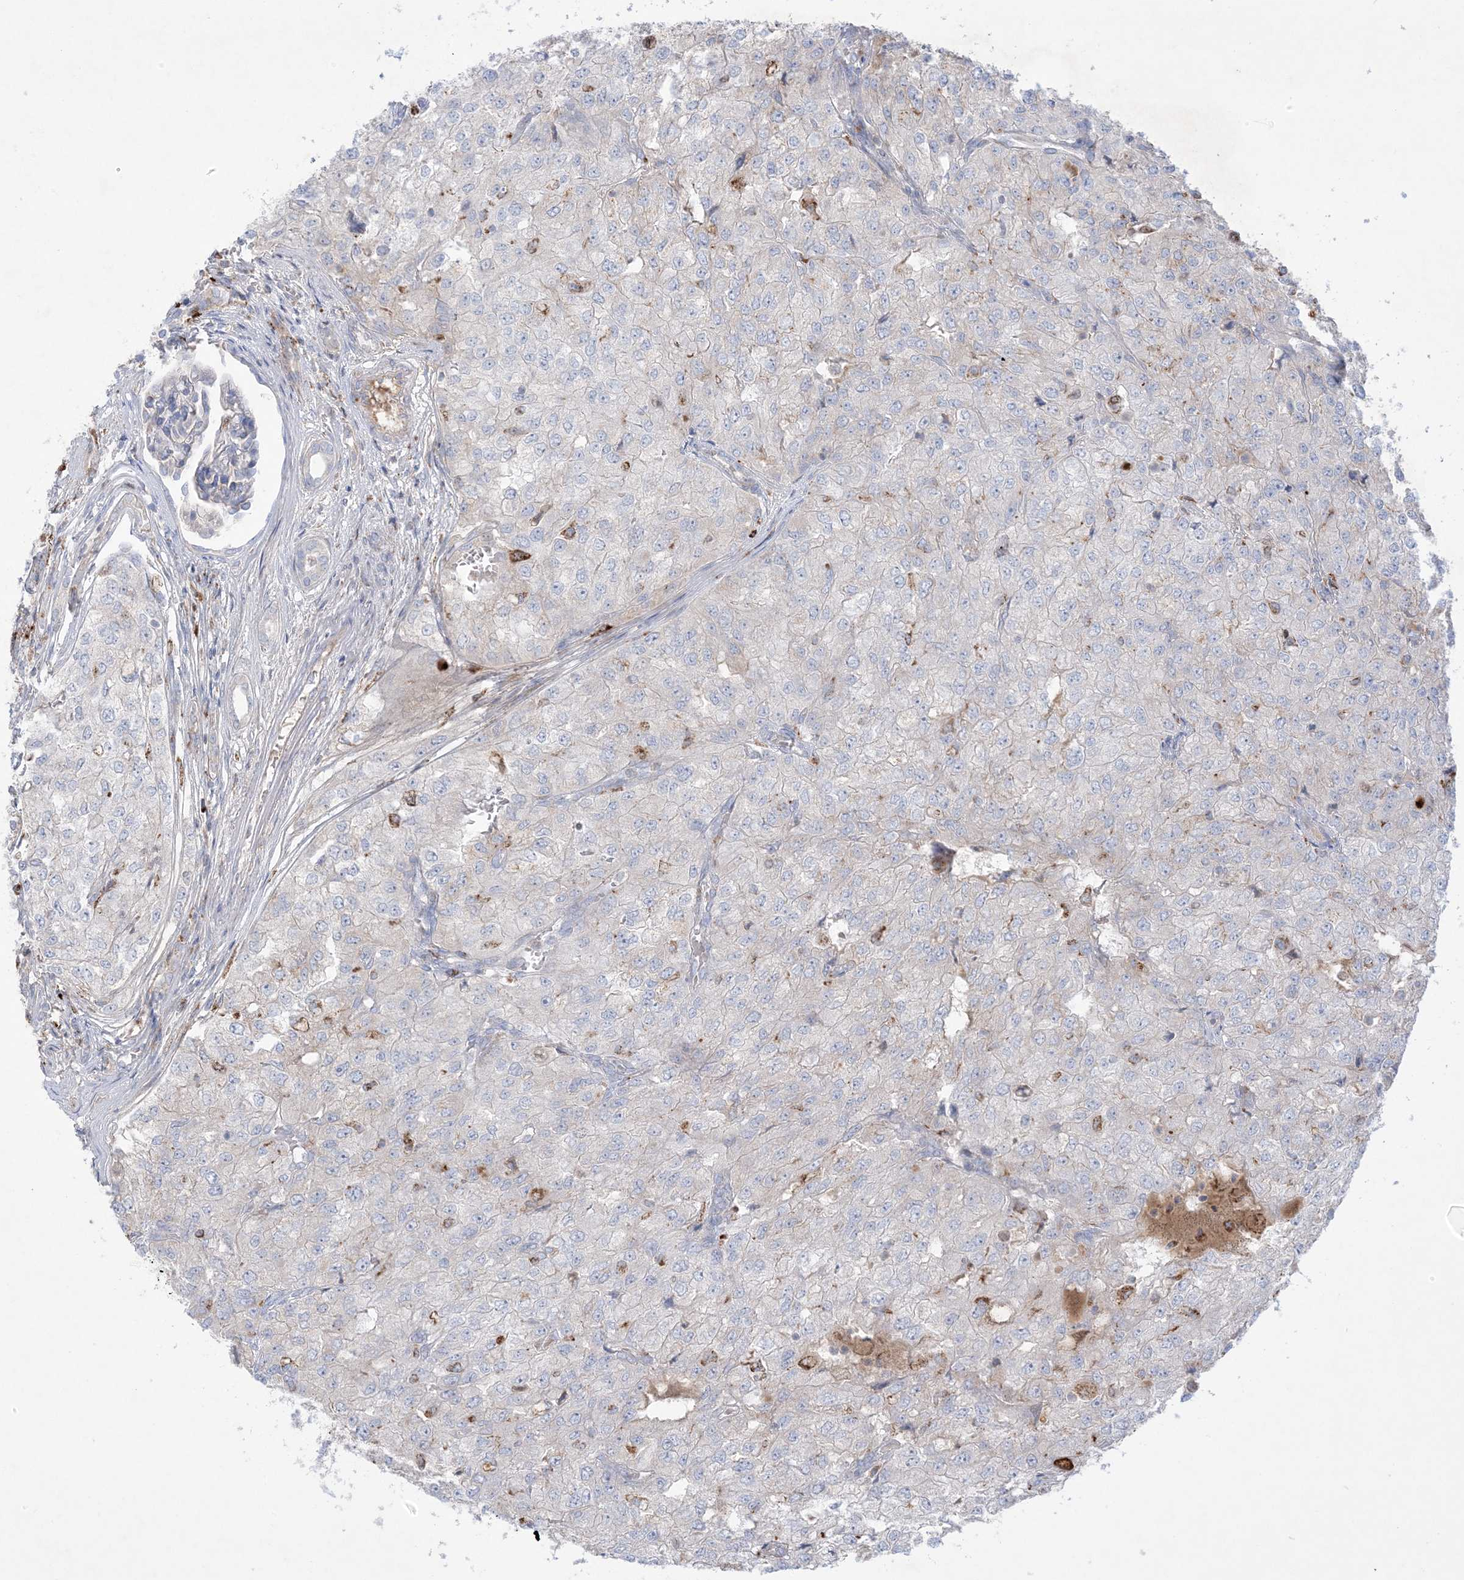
{"staining": {"intensity": "negative", "quantity": "none", "location": "none"}, "tissue": "renal cancer", "cell_type": "Tumor cells", "image_type": "cancer", "snomed": [{"axis": "morphology", "description": "Adenocarcinoma, NOS"}, {"axis": "topography", "description": "Kidney"}], "caption": "Immunohistochemistry image of neoplastic tissue: human renal cancer (adenocarcinoma) stained with DAB (3,3'-diaminobenzidine) reveals no significant protein staining in tumor cells.", "gene": "KCTD6", "patient": {"sex": "female", "age": 54}}